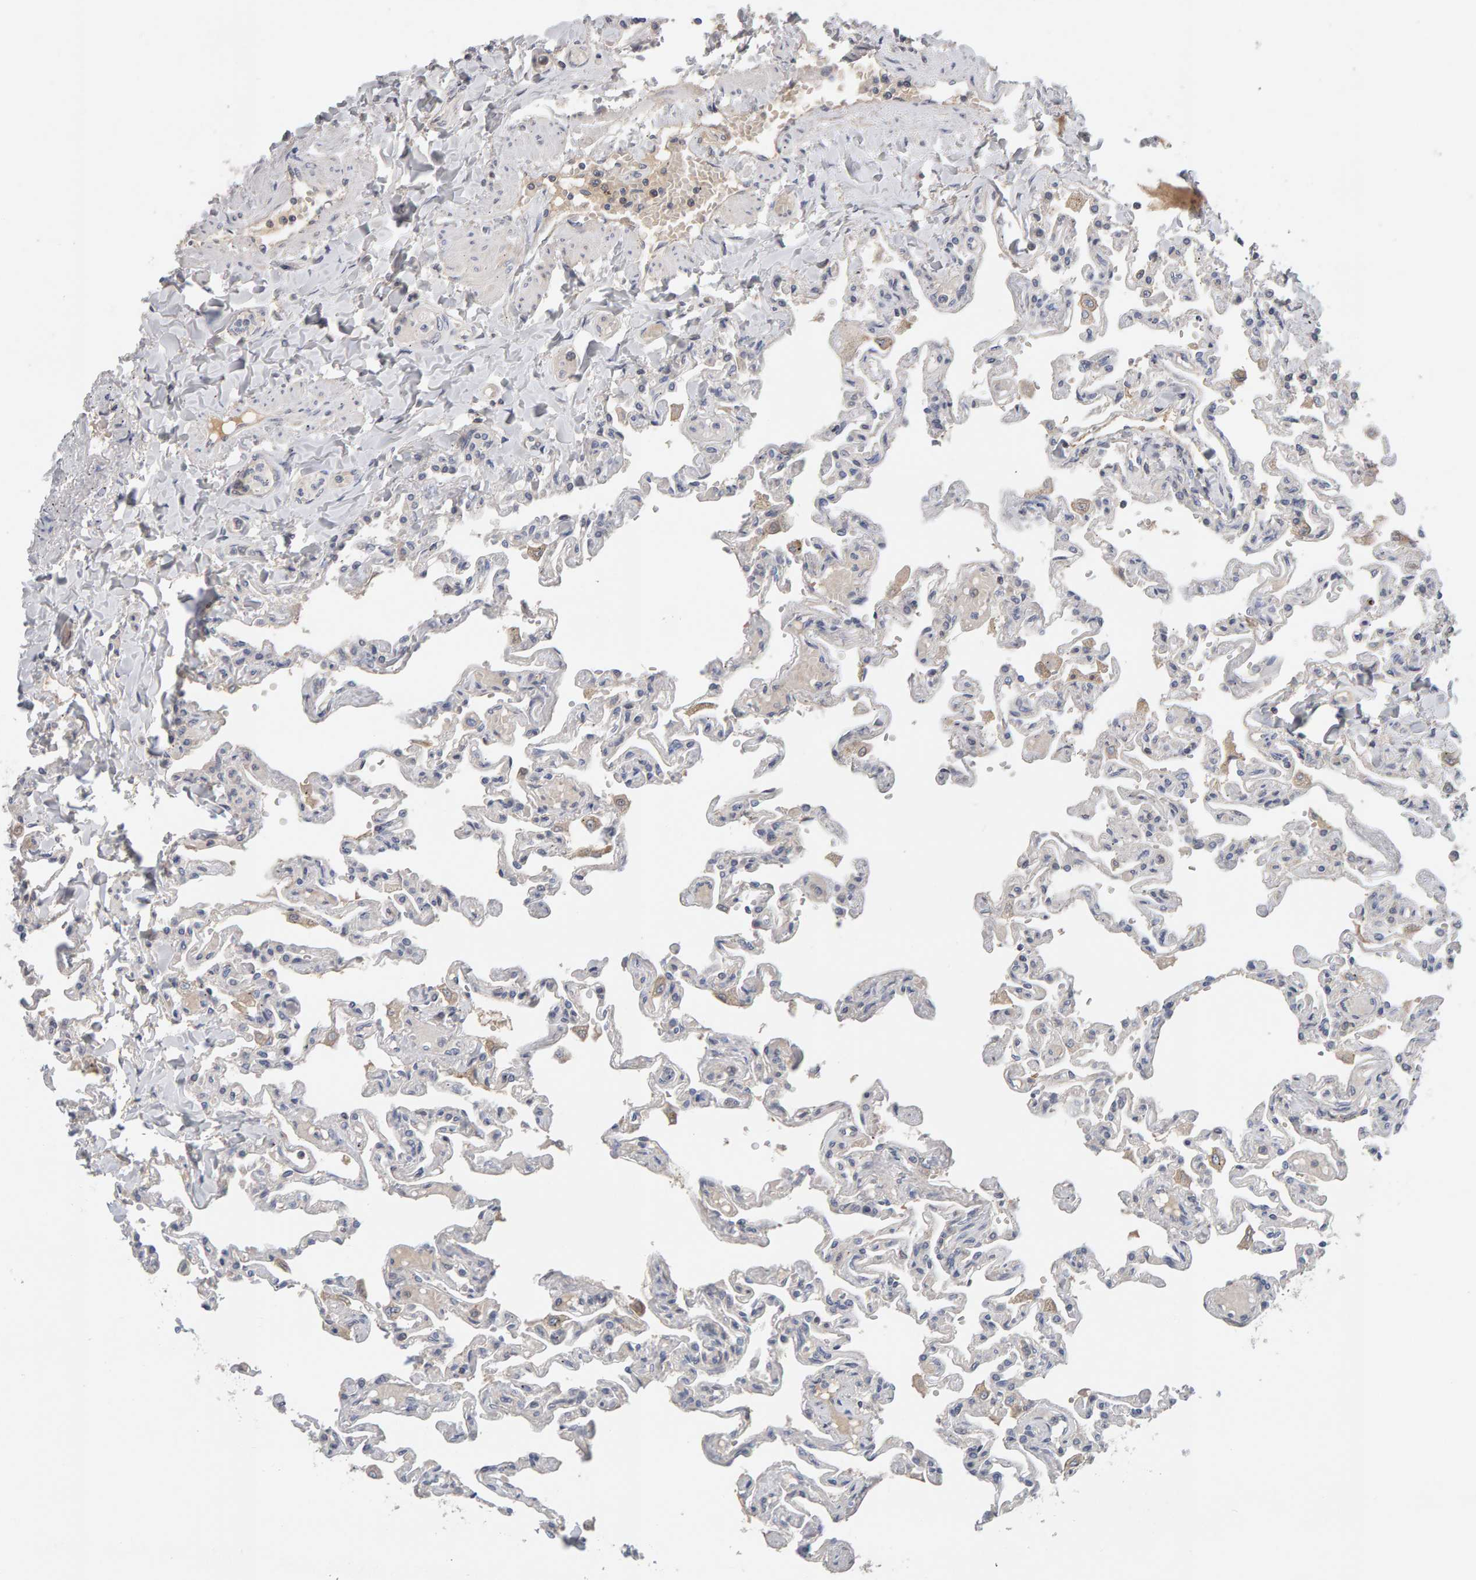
{"staining": {"intensity": "negative", "quantity": "none", "location": "none"}, "tissue": "lung", "cell_type": "Alveolar cells", "image_type": "normal", "snomed": [{"axis": "morphology", "description": "Normal tissue, NOS"}, {"axis": "topography", "description": "Lung"}], "caption": "DAB immunohistochemical staining of benign human lung reveals no significant expression in alveolar cells. The staining was performed using DAB to visualize the protein expression in brown, while the nuclei were stained in blue with hematoxylin (Magnification: 20x).", "gene": "GFUS", "patient": {"sex": "male", "age": 21}}